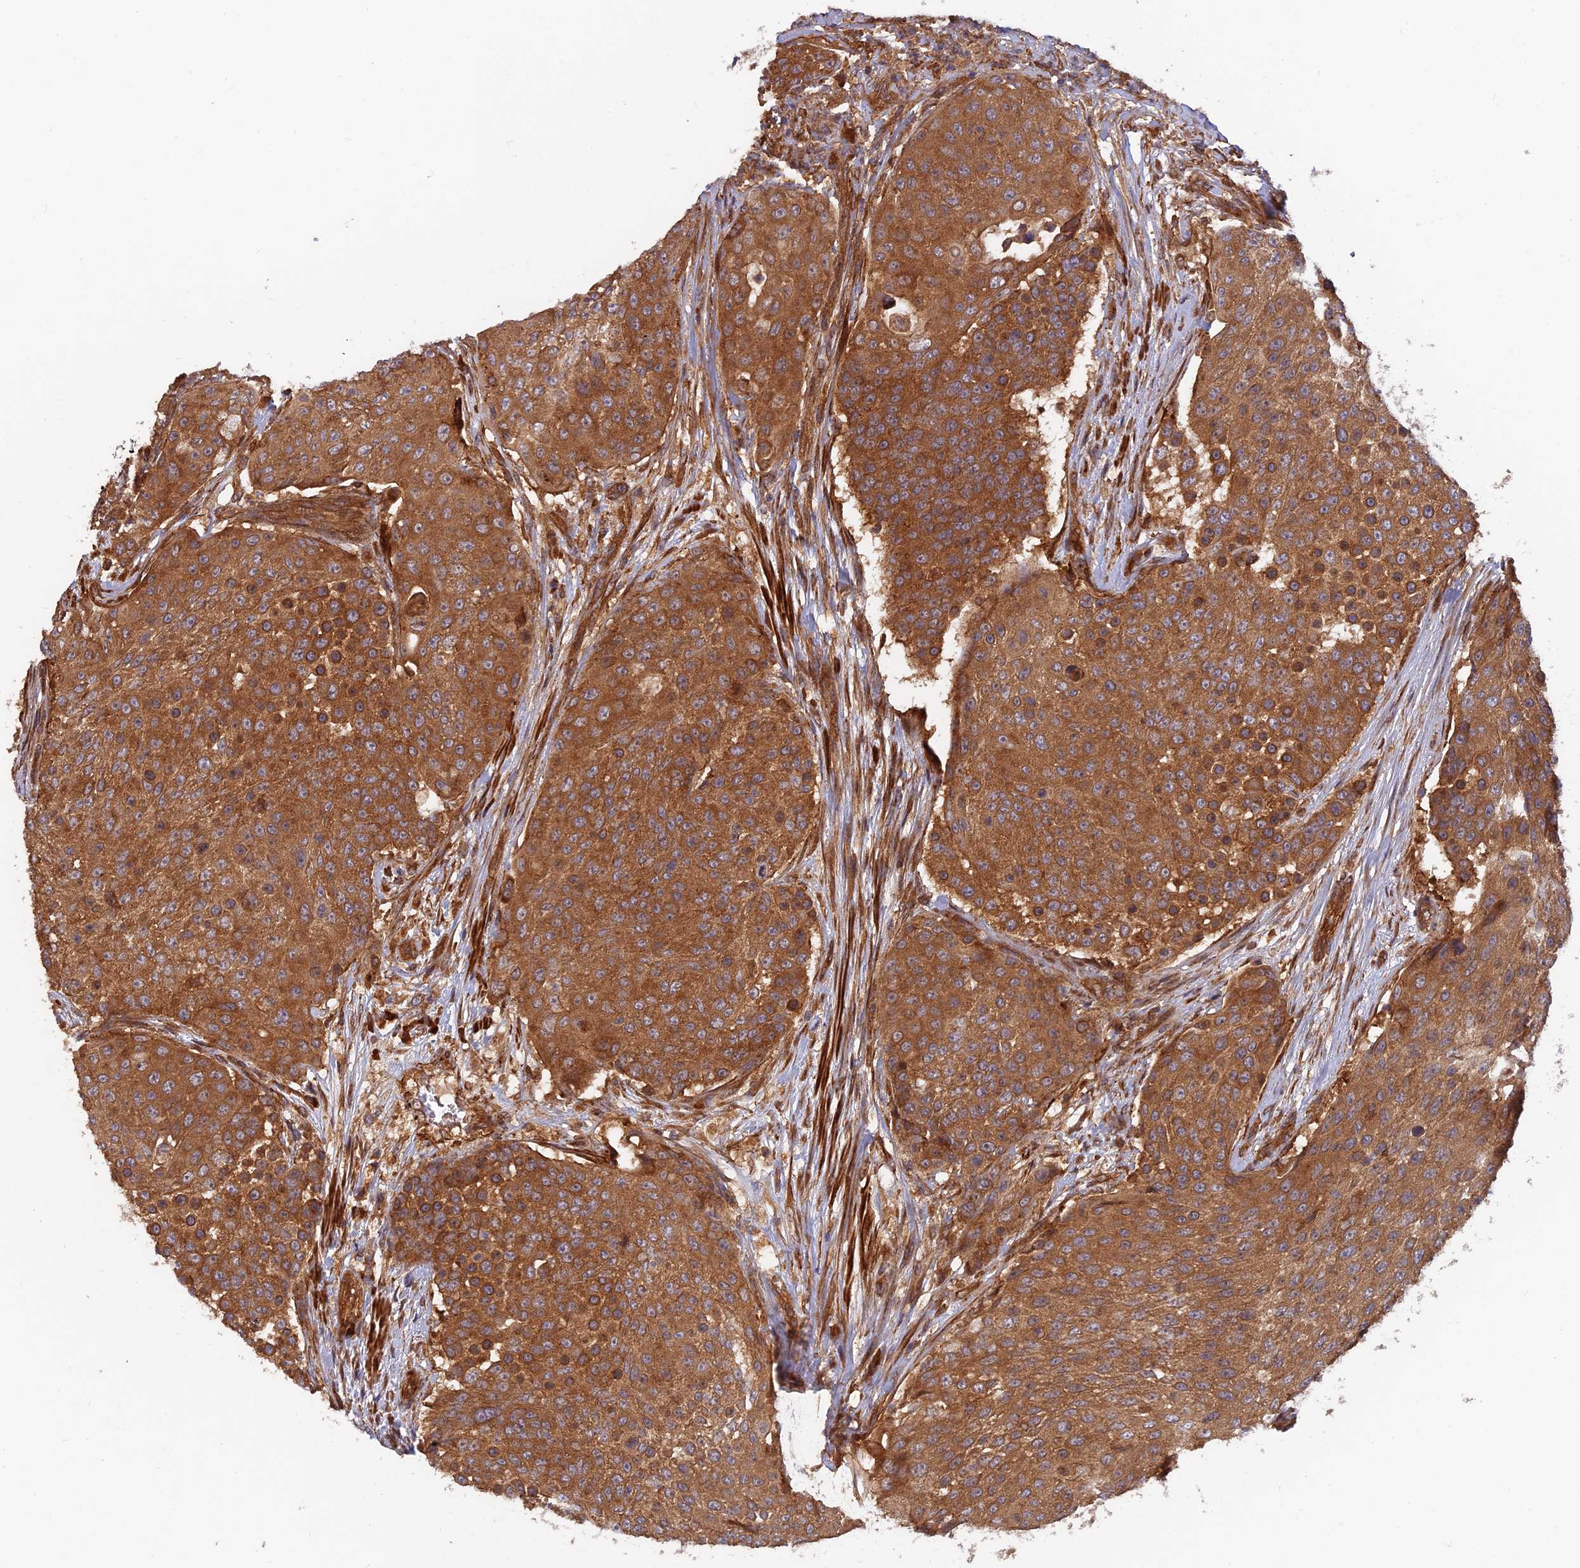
{"staining": {"intensity": "moderate", "quantity": ">75%", "location": "cytoplasmic/membranous"}, "tissue": "urothelial cancer", "cell_type": "Tumor cells", "image_type": "cancer", "snomed": [{"axis": "morphology", "description": "Urothelial carcinoma, High grade"}, {"axis": "topography", "description": "Urinary bladder"}], "caption": "High-grade urothelial carcinoma stained with immunohistochemistry shows moderate cytoplasmic/membranous staining in approximately >75% of tumor cells.", "gene": "RELCH", "patient": {"sex": "female", "age": 63}}